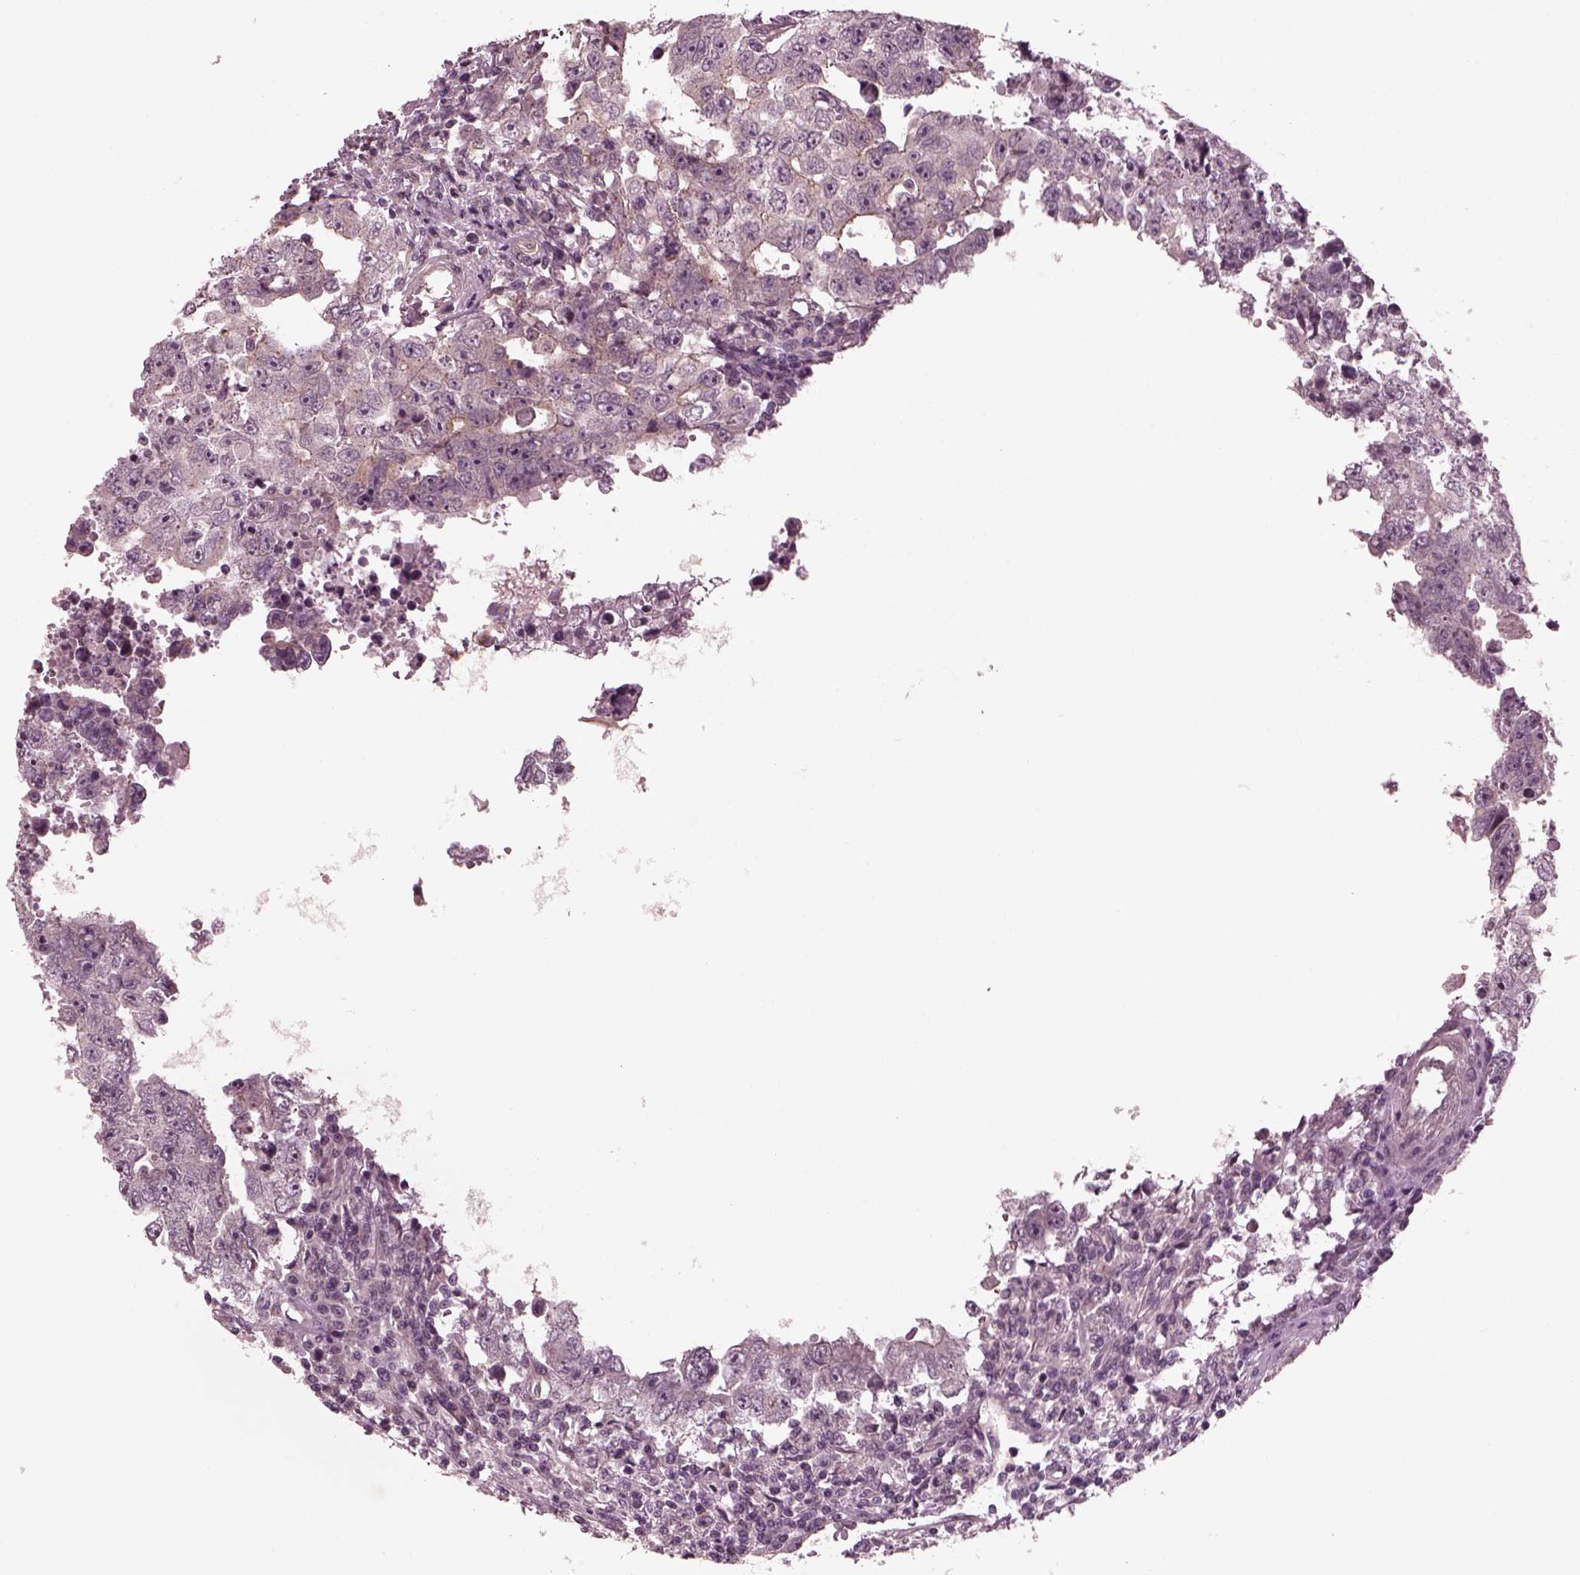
{"staining": {"intensity": "moderate", "quantity": ">75%", "location": "cytoplasmic/membranous"}, "tissue": "testis cancer", "cell_type": "Tumor cells", "image_type": "cancer", "snomed": [{"axis": "morphology", "description": "Carcinoma, Embryonal, NOS"}, {"axis": "topography", "description": "Testis"}], "caption": "Moderate cytoplasmic/membranous expression for a protein is present in about >75% of tumor cells of testis embryonal carcinoma using immunohistochemistry.", "gene": "TUBG1", "patient": {"sex": "male", "age": 36}}